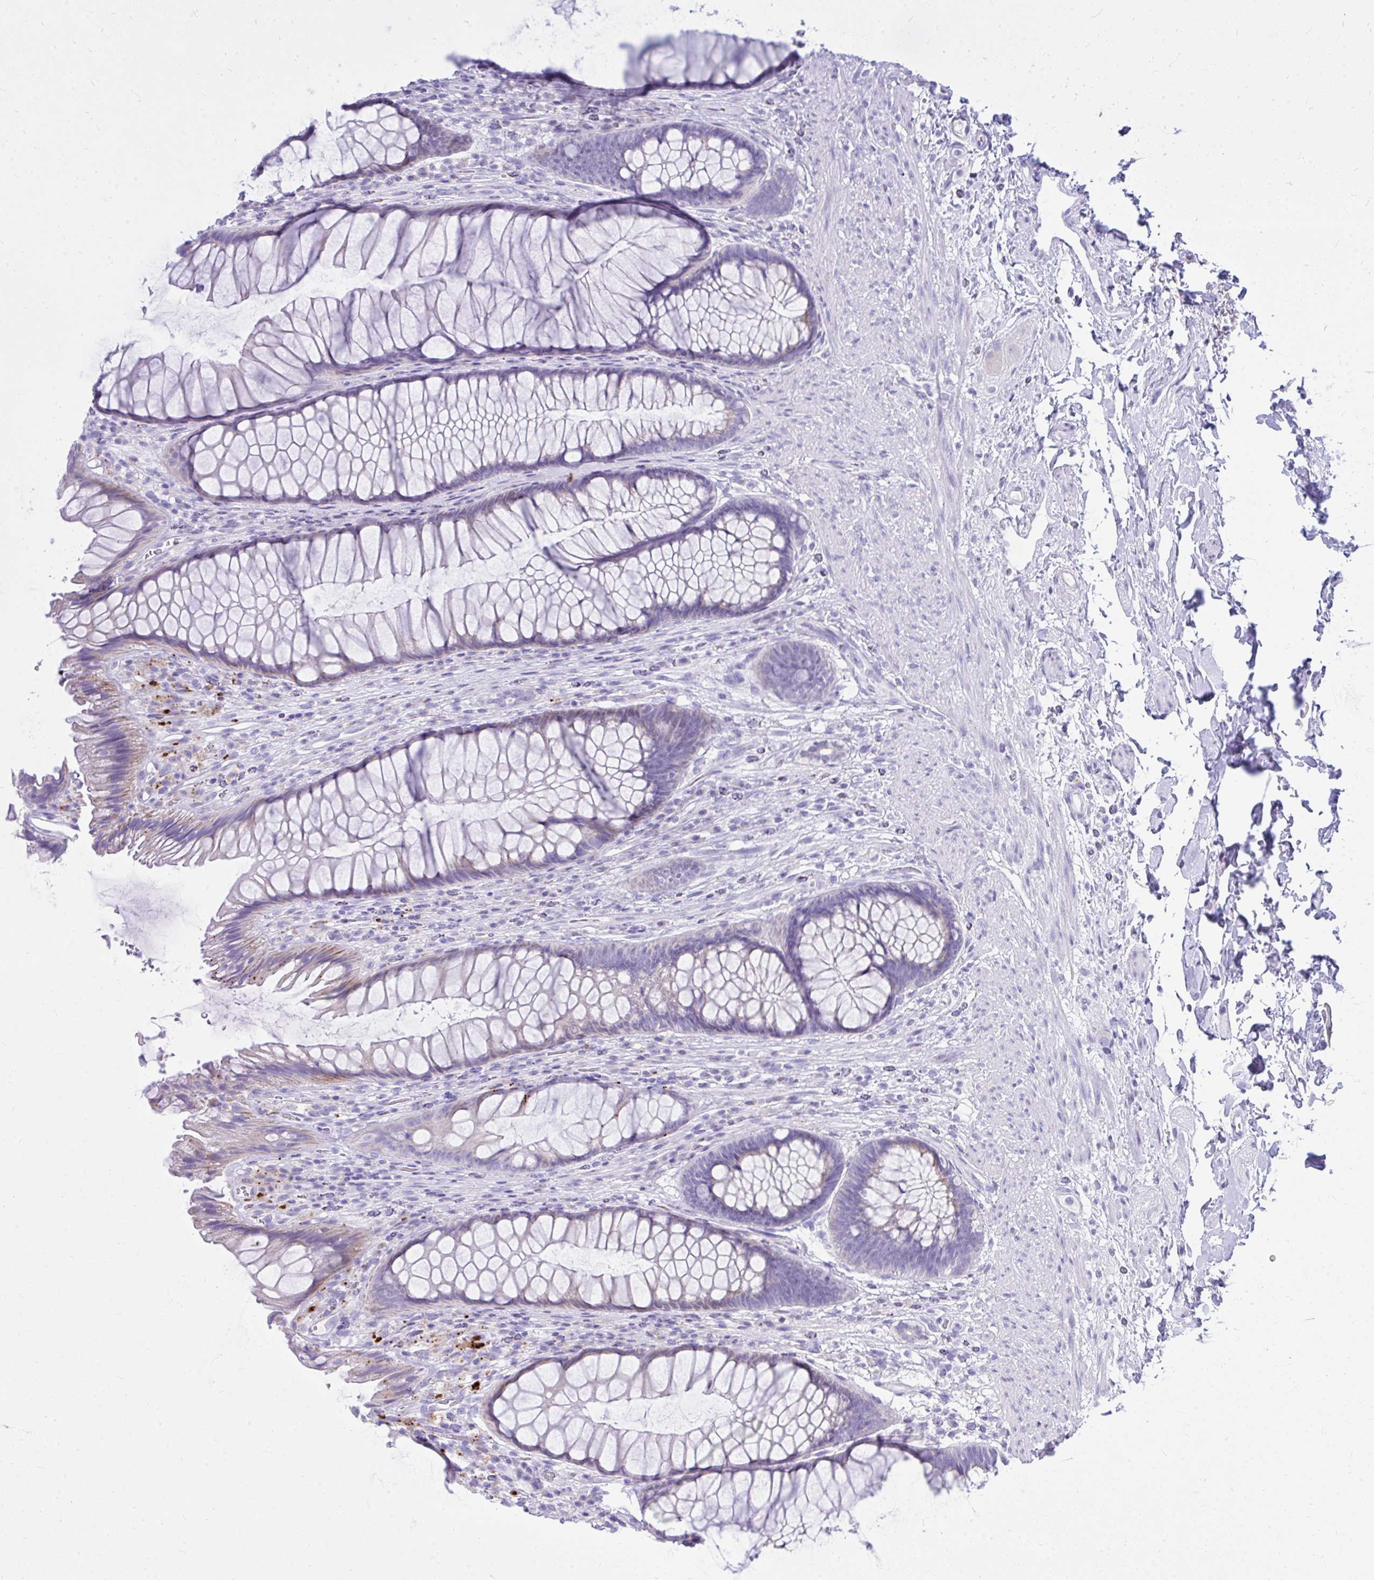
{"staining": {"intensity": "moderate", "quantity": "<25%", "location": "cytoplasmic/membranous"}, "tissue": "rectum", "cell_type": "Glandular cells", "image_type": "normal", "snomed": [{"axis": "morphology", "description": "Normal tissue, NOS"}, {"axis": "topography", "description": "Rectum"}], "caption": "The histopathology image exhibits staining of unremarkable rectum, revealing moderate cytoplasmic/membranous protein staining (brown color) within glandular cells.", "gene": "BCL6B", "patient": {"sex": "male", "age": 53}}